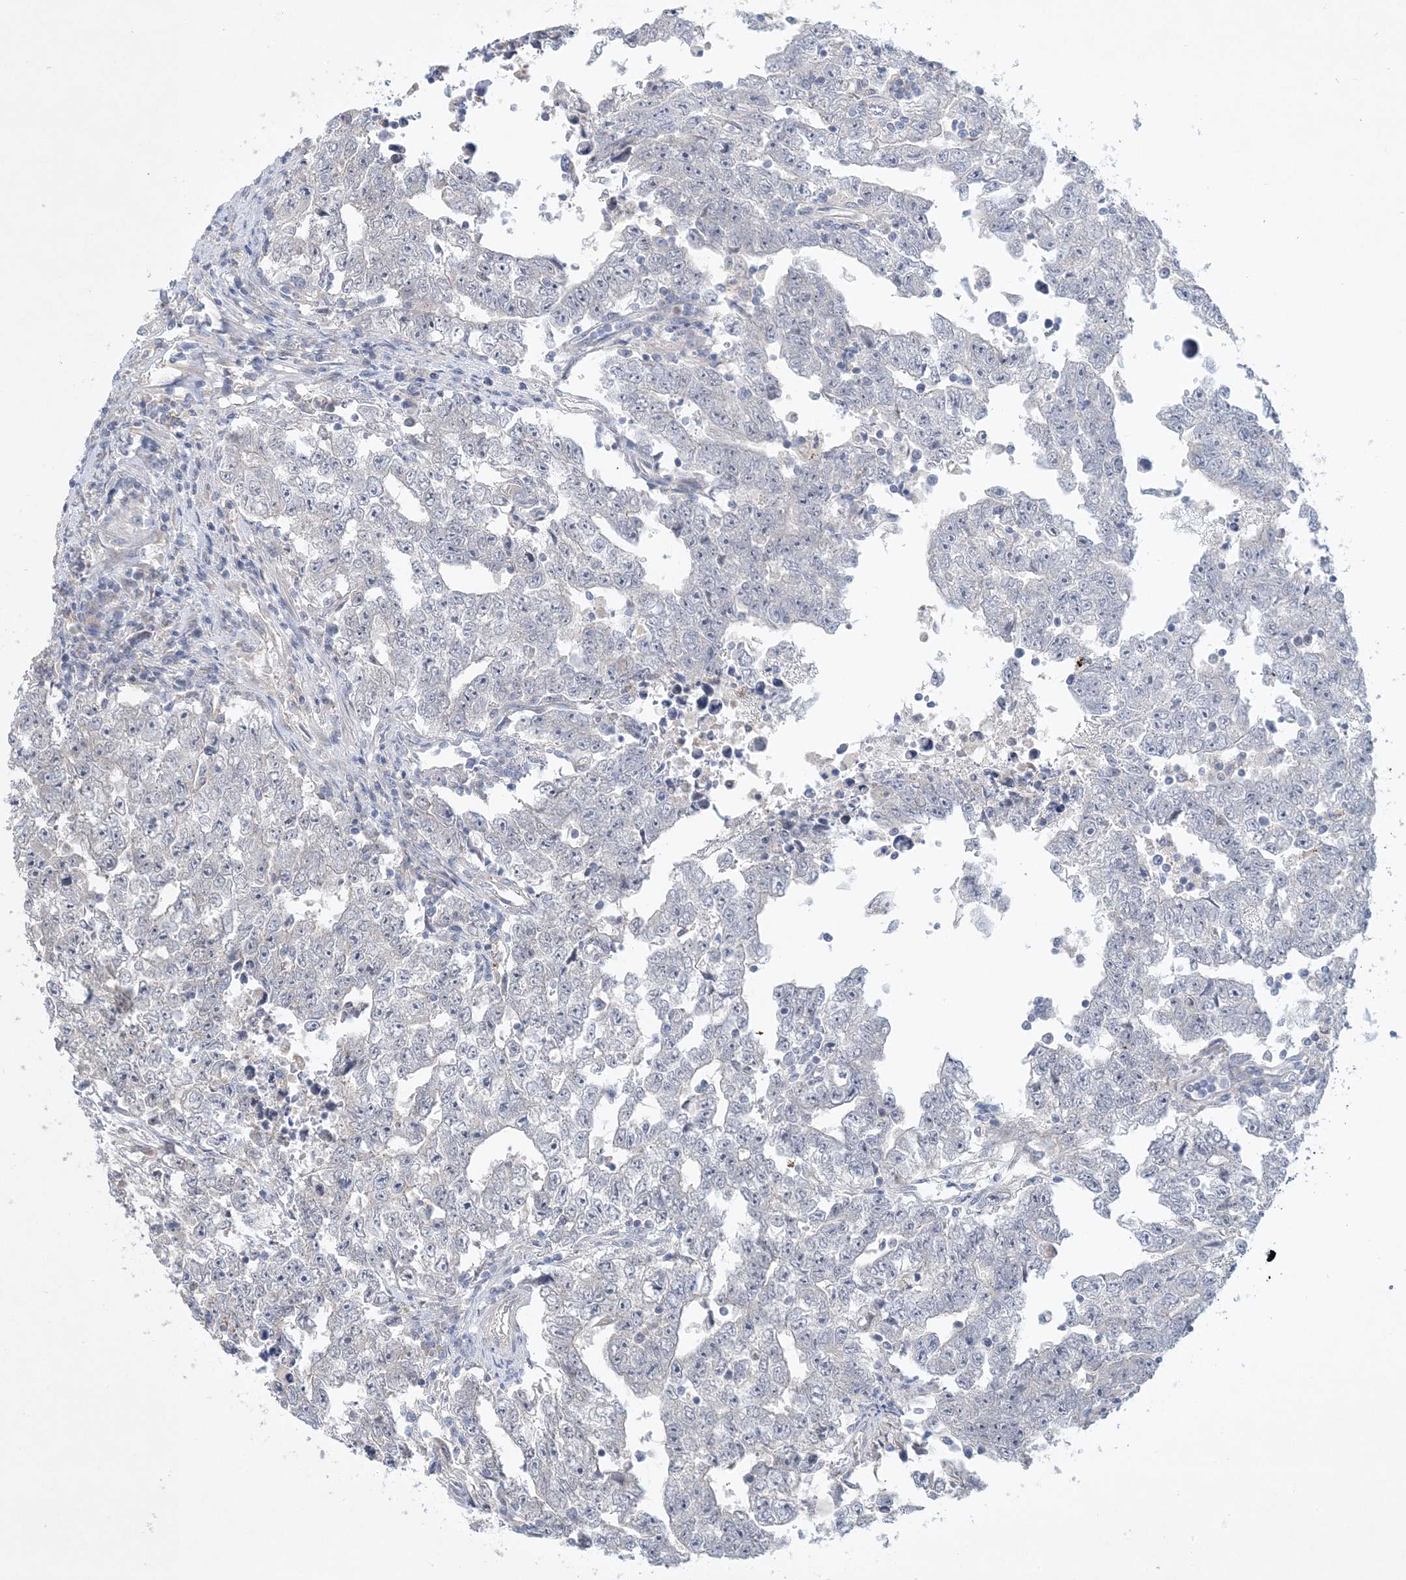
{"staining": {"intensity": "negative", "quantity": "none", "location": "none"}, "tissue": "testis cancer", "cell_type": "Tumor cells", "image_type": "cancer", "snomed": [{"axis": "morphology", "description": "Carcinoma, Embryonal, NOS"}, {"axis": "topography", "description": "Testis"}], "caption": "Immunohistochemistry (IHC) photomicrograph of human embryonal carcinoma (testis) stained for a protein (brown), which displays no expression in tumor cells.", "gene": "ANKRD35", "patient": {"sex": "male", "age": 25}}